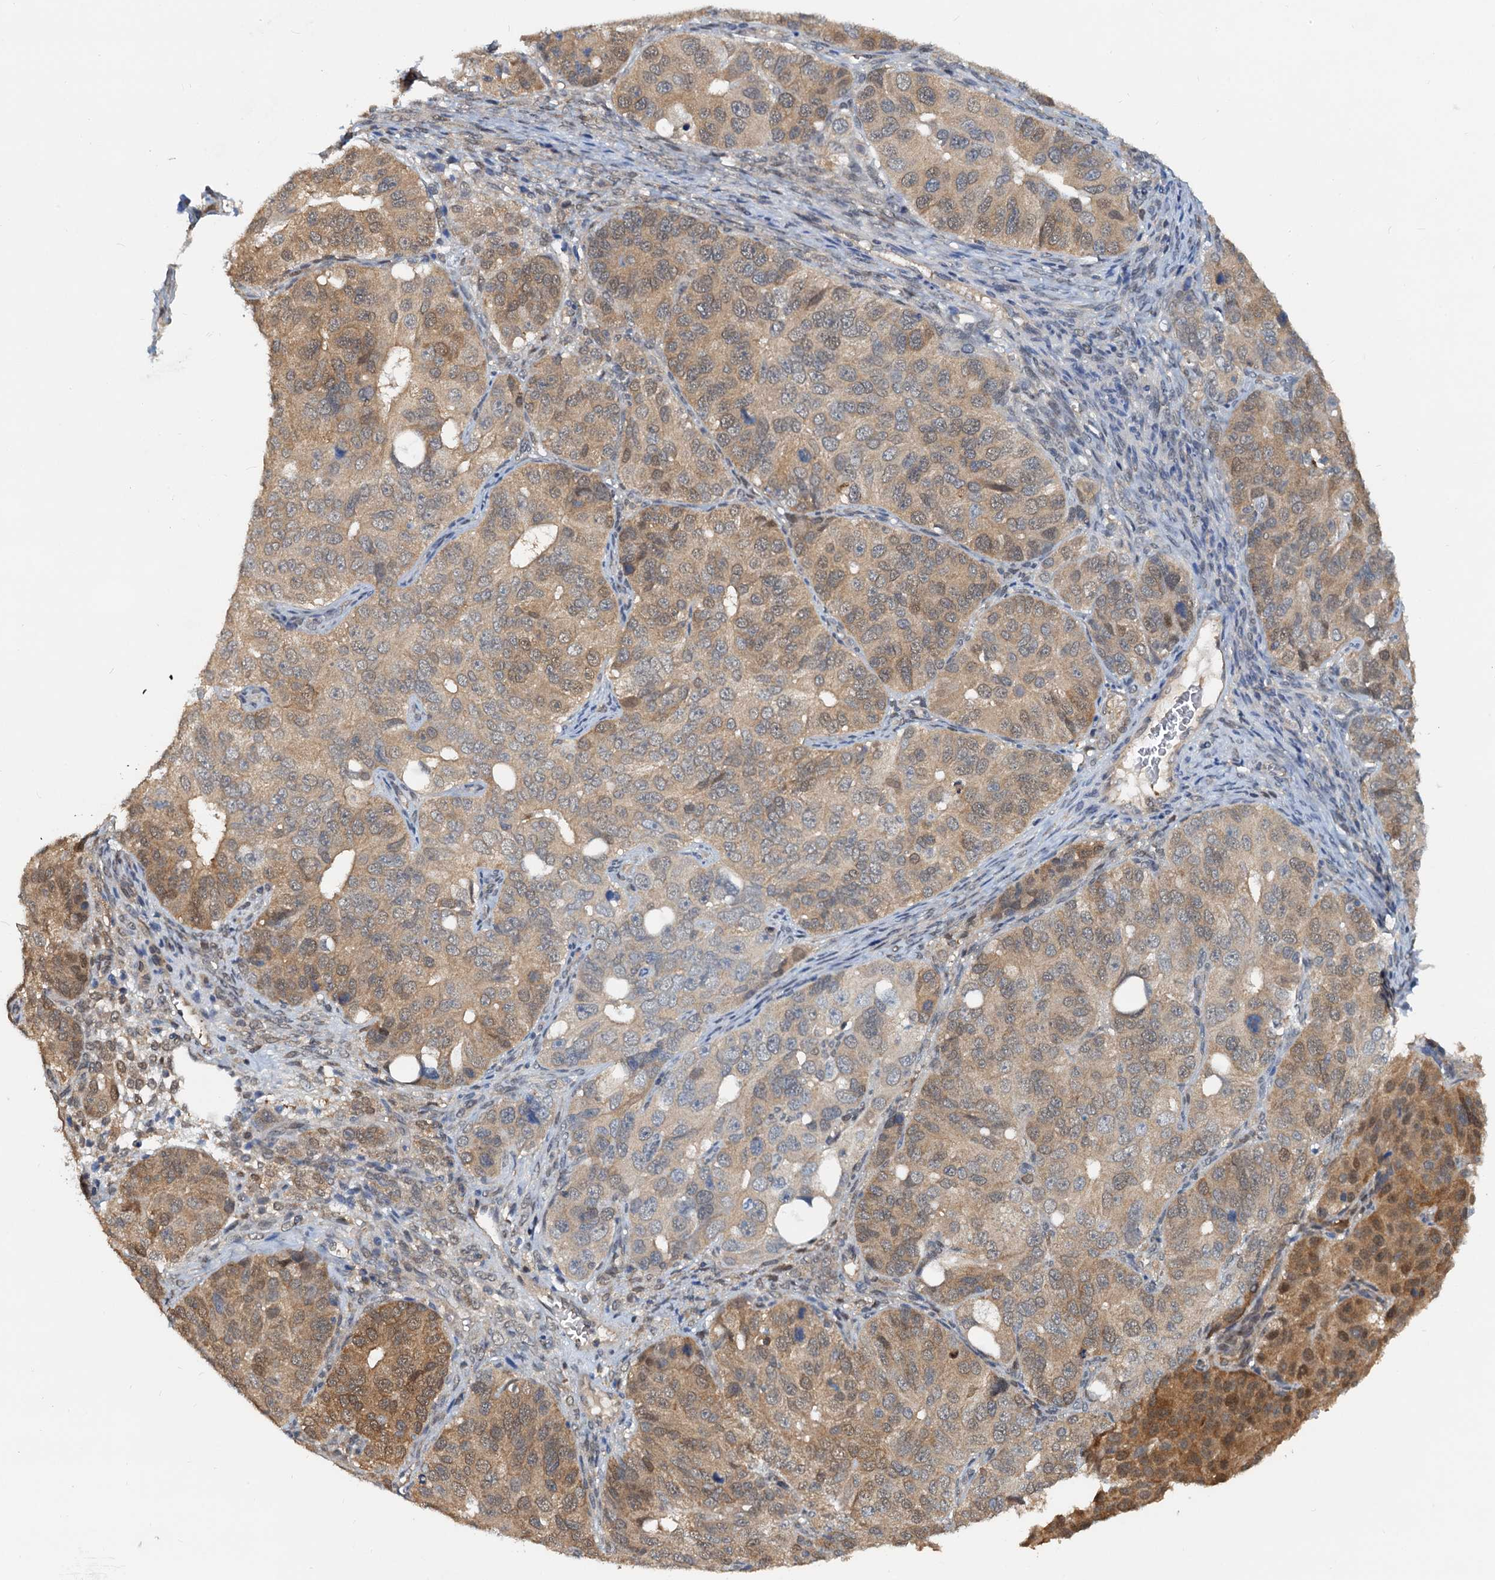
{"staining": {"intensity": "moderate", "quantity": ">75%", "location": "cytoplasmic/membranous"}, "tissue": "ovarian cancer", "cell_type": "Tumor cells", "image_type": "cancer", "snomed": [{"axis": "morphology", "description": "Carcinoma, endometroid"}, {"axis": "topography", "description": "Ovary"}], "caption": "Human endometroid carcinoma (ovarian) stained with a brown dye shows moderate cytoplasmic/membranous positive positivity in approximately >75% of tumor cells.", "gene": "PTGES3", "patient": {"sex": "female", "age": 51}}